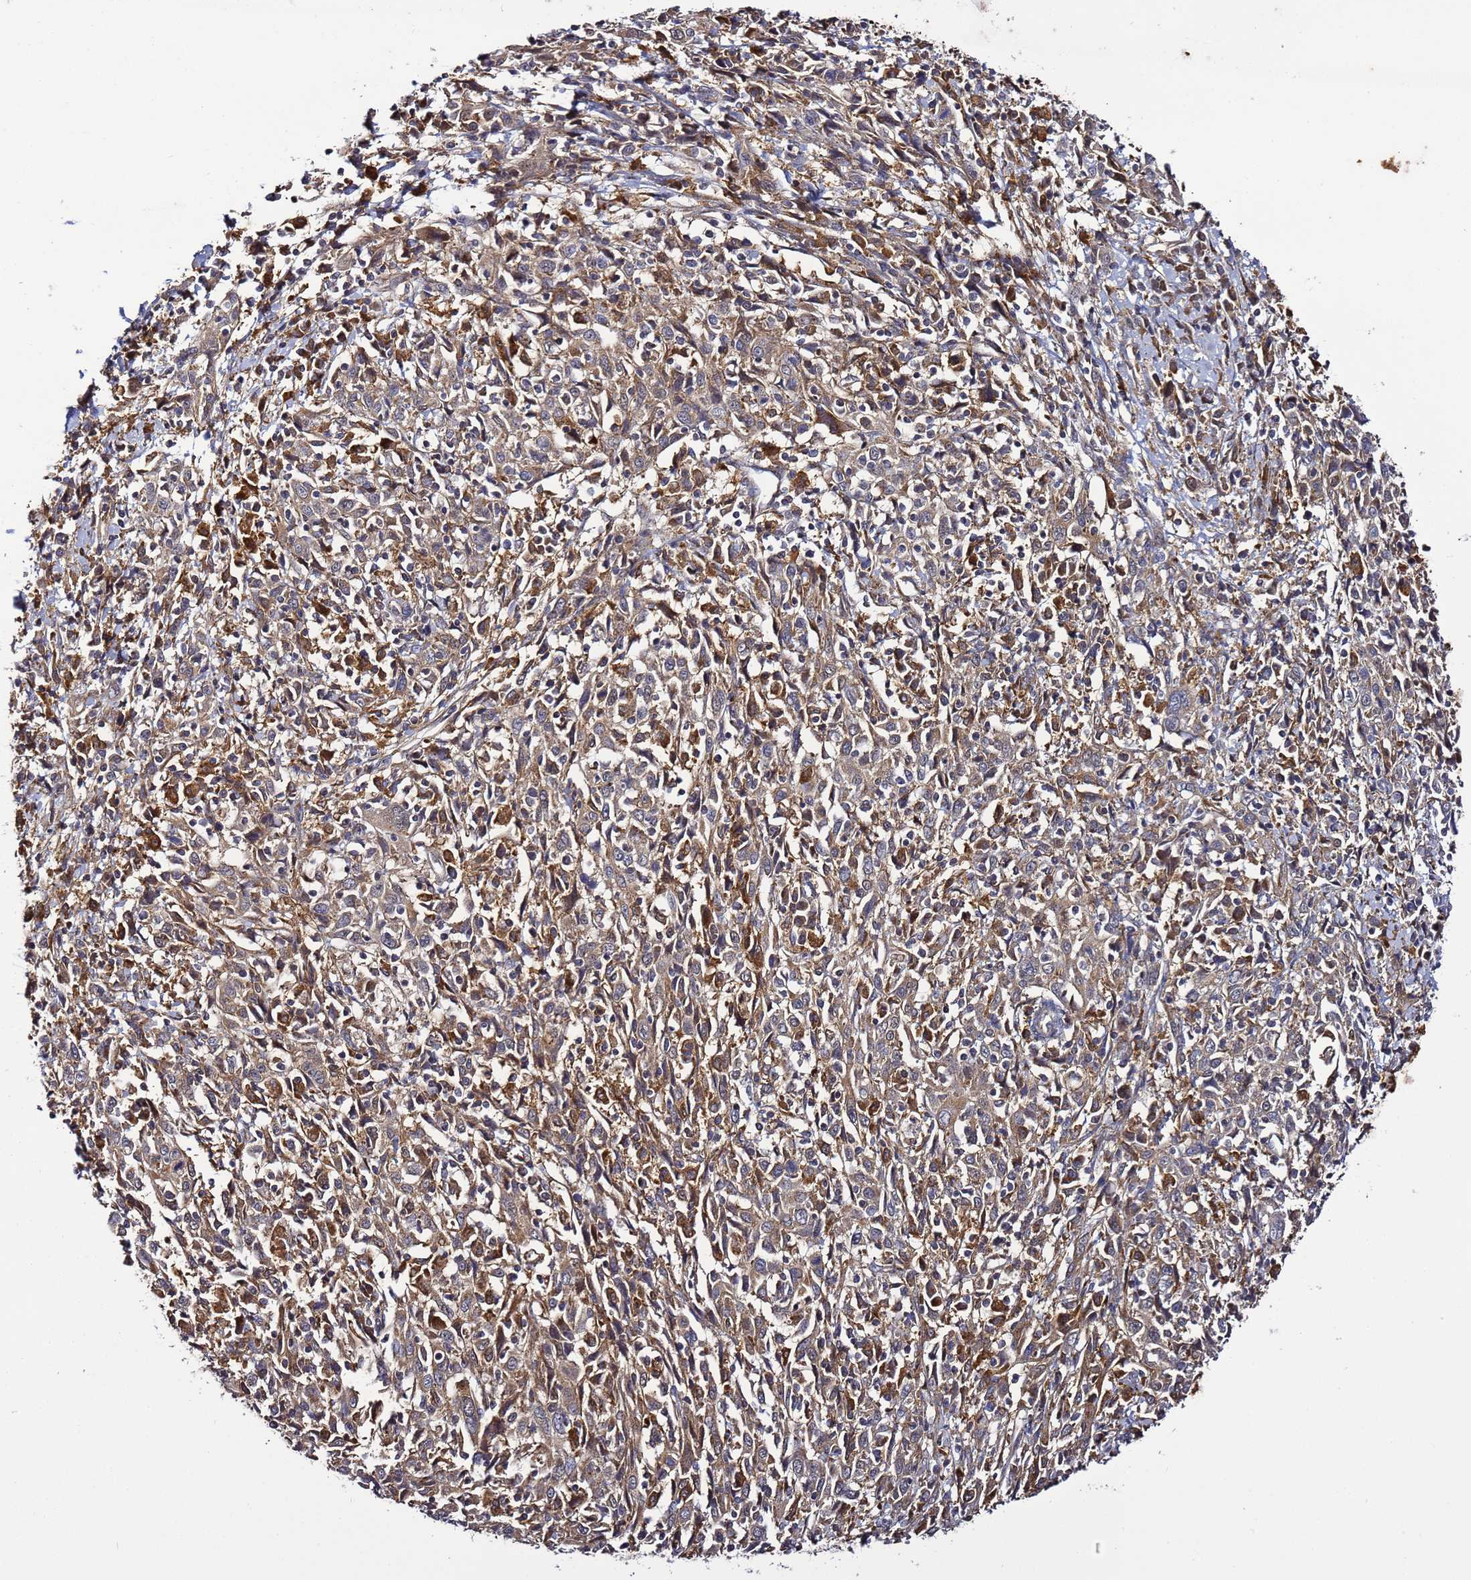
{"staining": {"intensity": "moderate", "quantity": ">75%", "location": "cytoplasmic/membranous"}, "tissue": "cervical cancer", "cell_type": "Tumor cells", "image_type": "cancer", "snomed": [{"axis": "morphology", "description": "Squamous cell carcinoma, NOS"}, {"axis": "topography", "description": "Cervix"}], "caption": "Human cervical cancer (squamous cell carcinoma) stained with a brown dye exhibits moderate cytoplasmic/membranous positive positivity in approximately >75% of tumor cells.", "gene": "TMEM176B", "patient": {"sex": "female", "age": 46}}